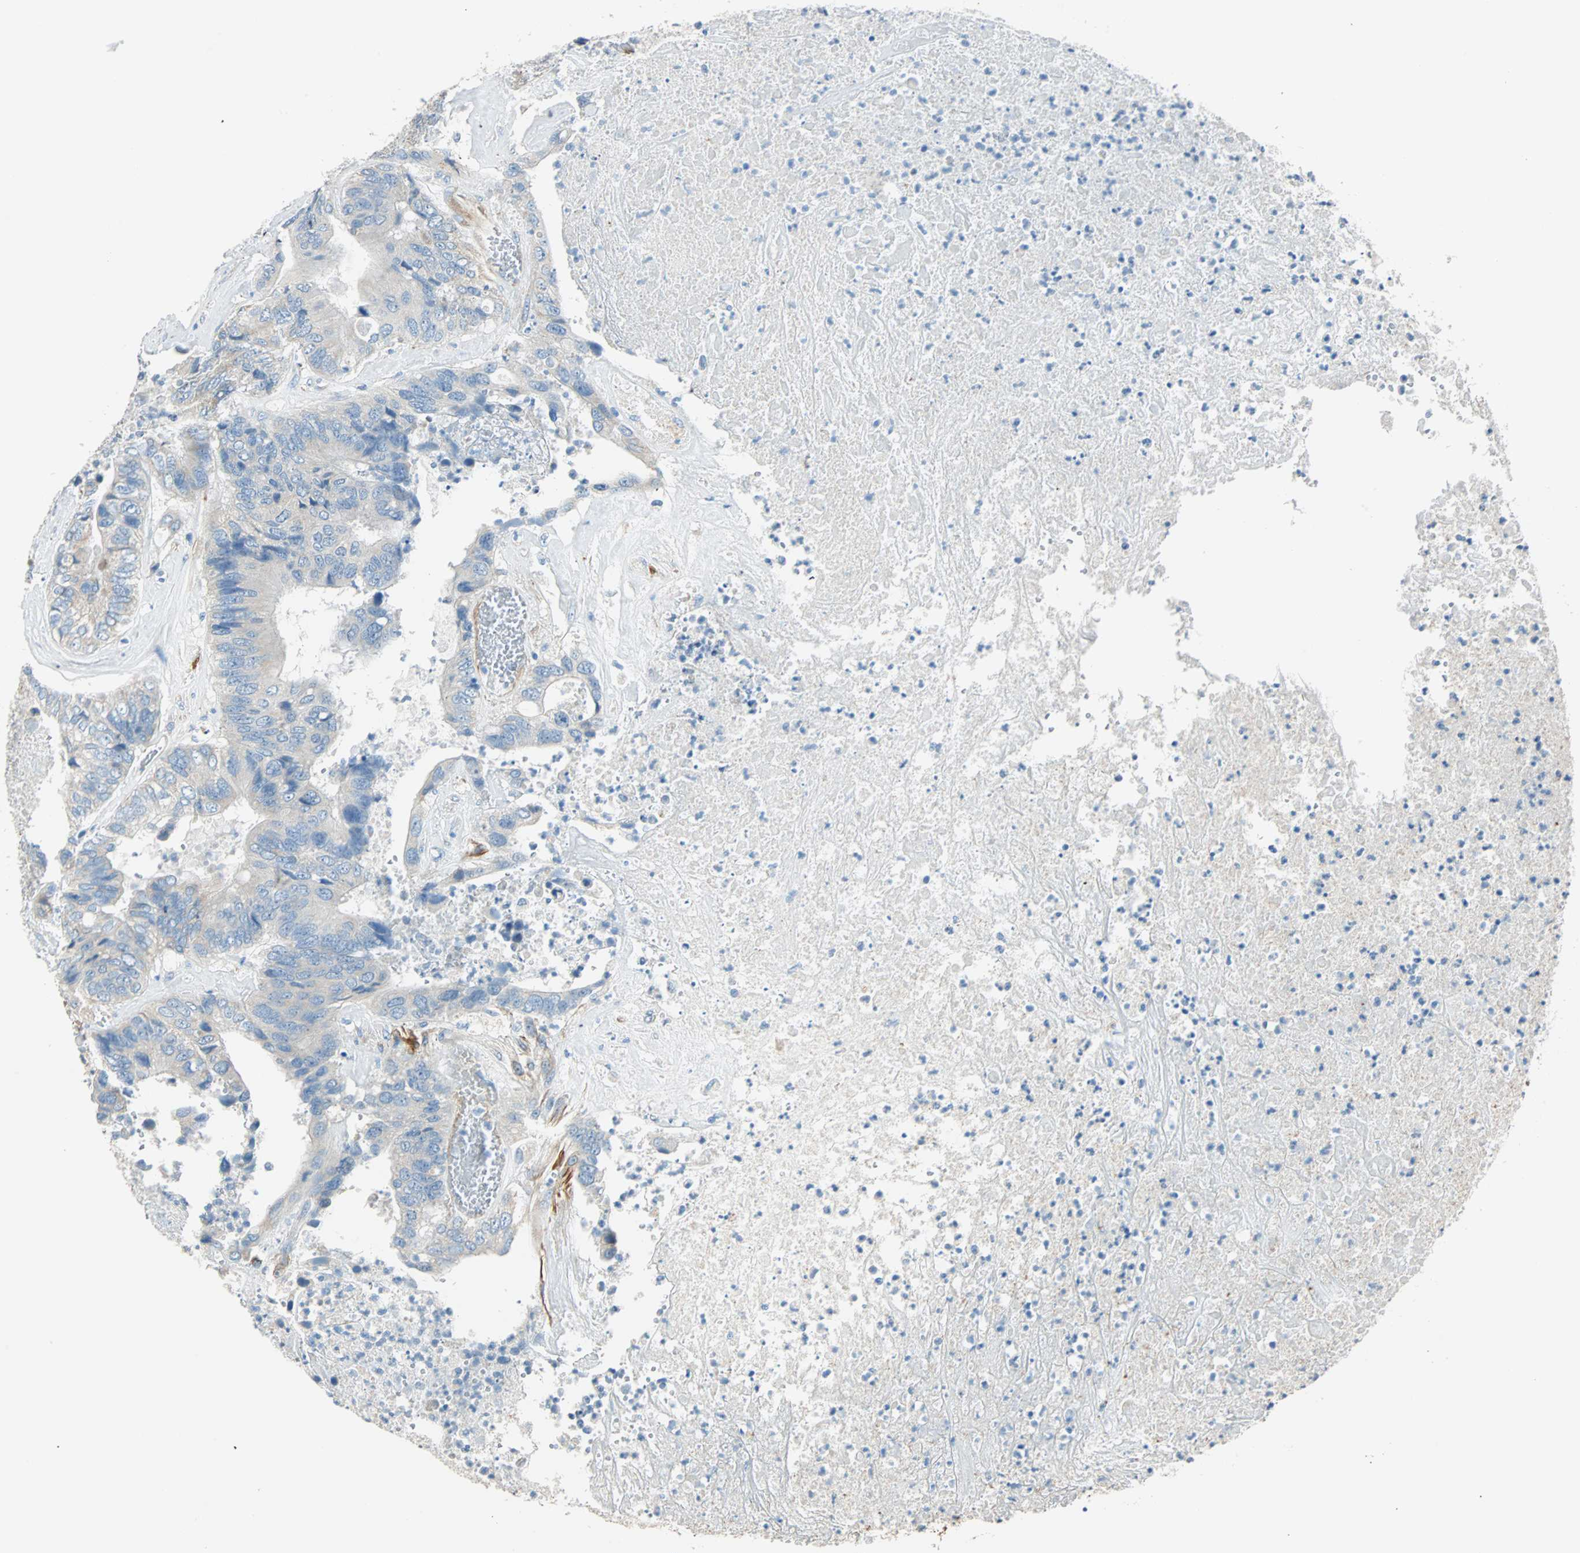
{"staining": {"intensity": "negative", "quantity": "none", "location": "none"}, "tissue": "colorectal cancer", "cell_type": "Tumor cells", "image_type": "cancer", "snomed": [{"axis": "morphology", "description": "Adenocarcinoma, NOS"}, {"axis": "topography", "description": "Rectum"}], "caption": "Colorectal cancer (adenocarcinoma) was stained to show a protein in brown. There is no significant staining in tumor cells.", "gene": "NES", "patient": {"sex": "male", "age": 55}}